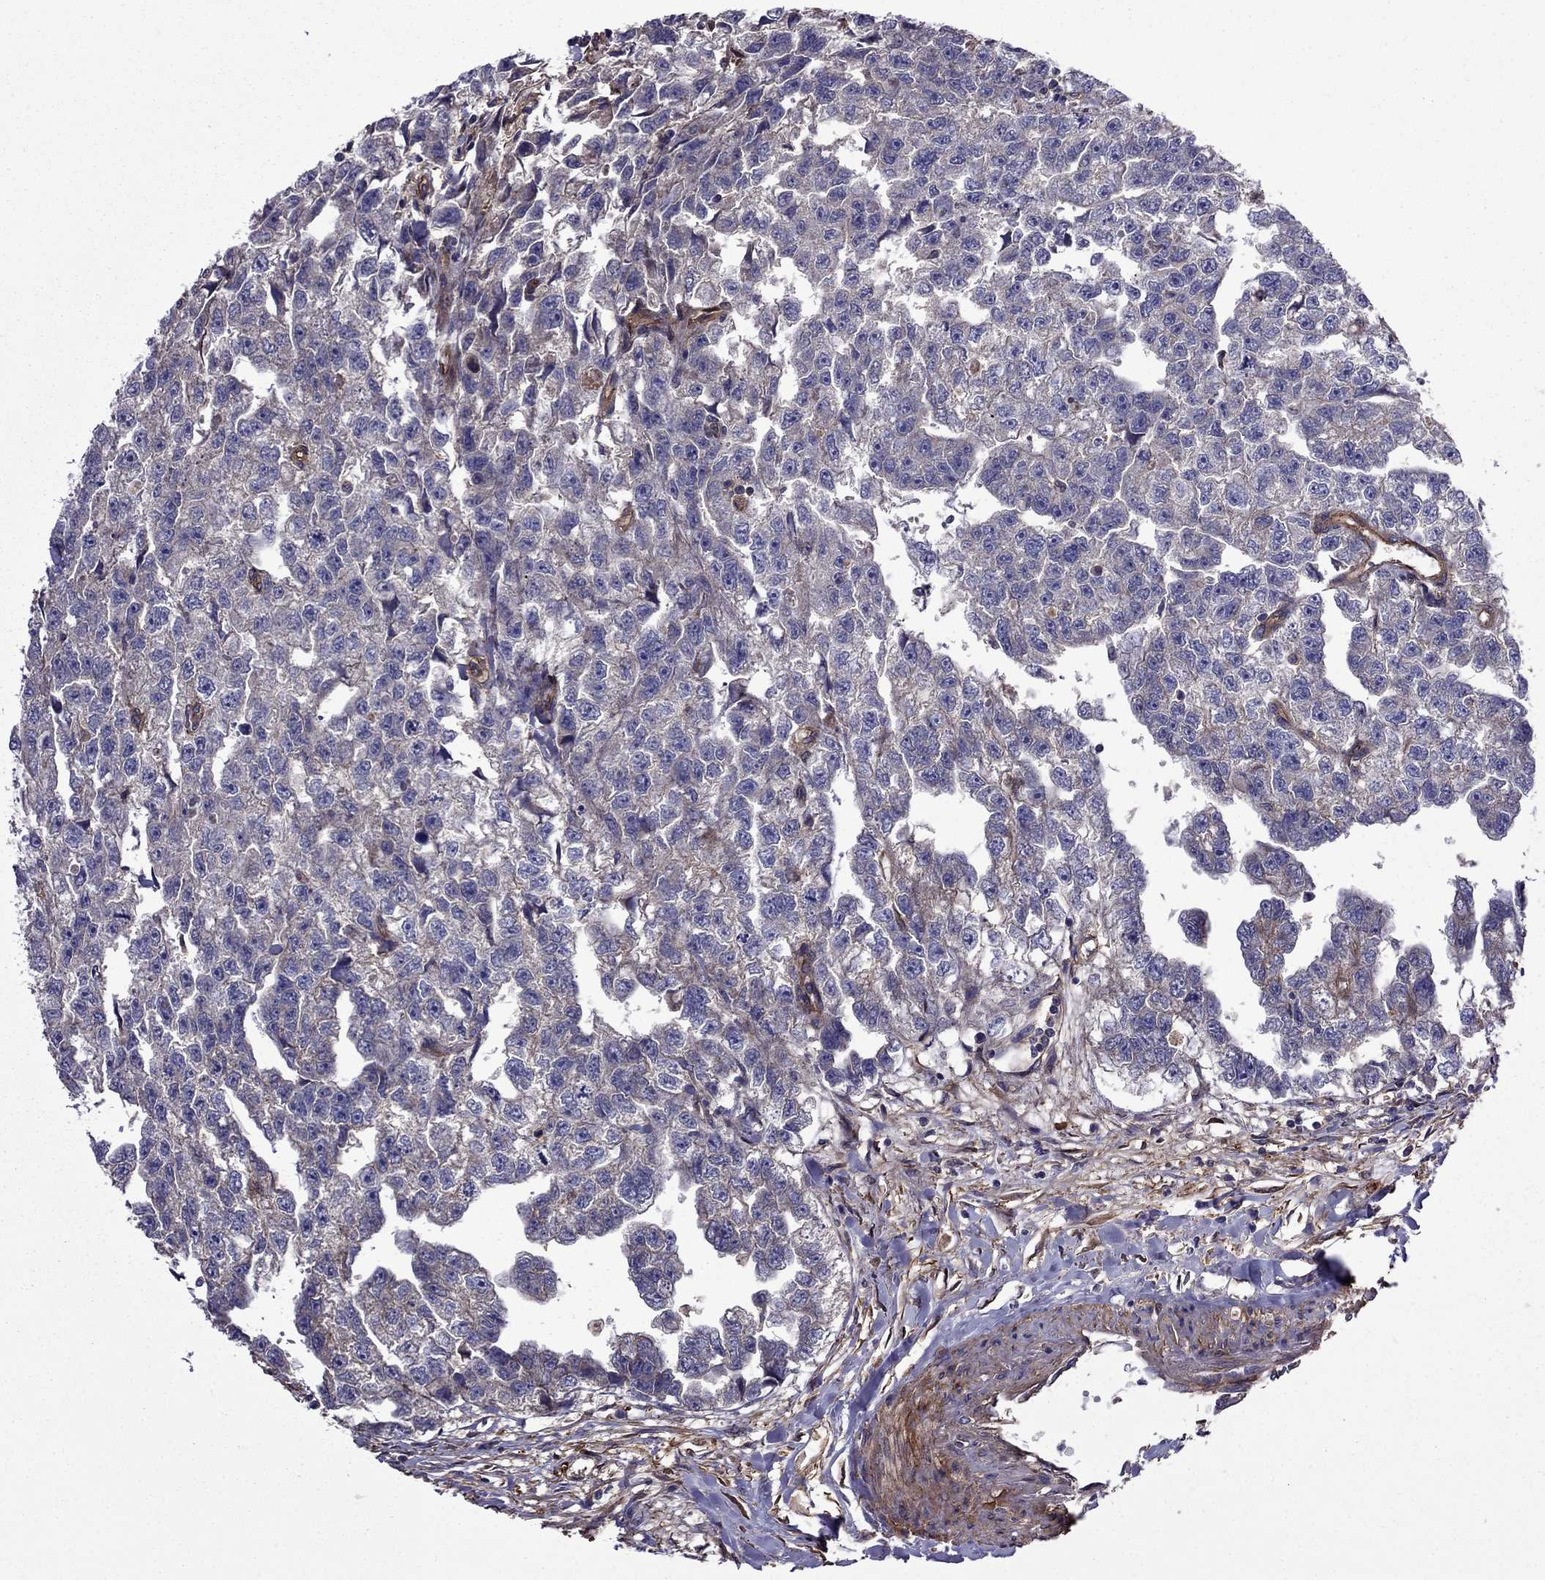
{"staining": {"intensity": "negative", "quantity": "none", "location": "none"}, "tissue": "testis cancer", "cell_type": "Tumor cells", "image_type": "cancer", "snomed": [{"axis": "morphology", "description": "Carcinoma, Embryonal, NOS"}, {"axis": "morphology", "description": "Teratoma, malignant, NOS"}, {"axis": "topography", "description": "Testis"}], "caption": "High power microscopy photomicrograph of an immunohistochemistry photomicrograph of testis embryonal carcinoma, revealing no significant positivity in tumor cells. (DAB (3,3'-diaminobenzidine) immunohistochemistry (IHC) with hematoxylin counter stain).", "gene": "ITGB1", "patient": {"sex": "male", "age": 44}}